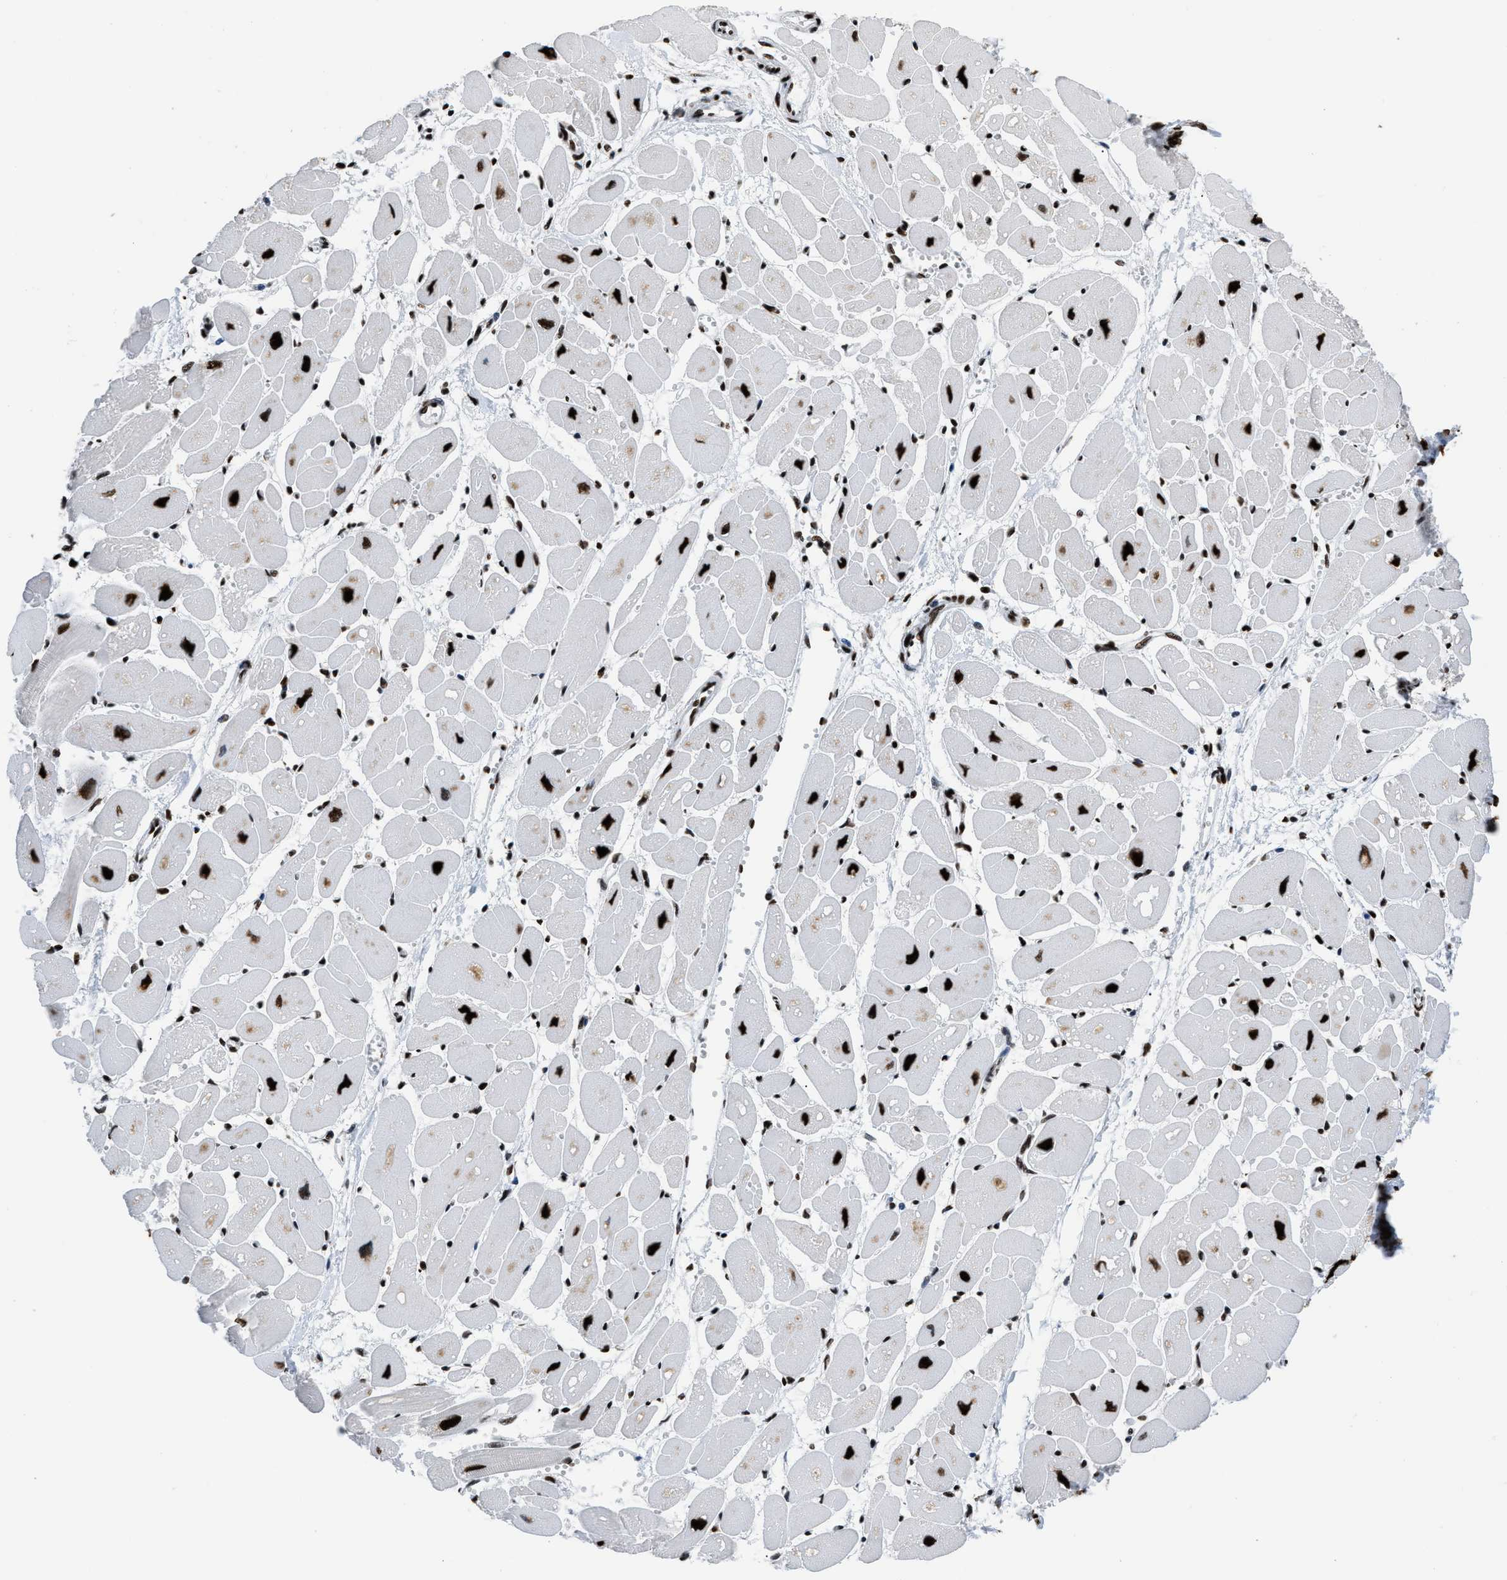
{"staining": {"intensity": "strong", "quantity": ">75%", "location": "nuclear"}, "tissue": "heart muscle", "cell_type": "Cardiomyocytes", "image_type": "normal", "snomed": [{"axis": "morphology", "description": "Normal tissue, NOS"}, {"axis": "topography", "description": "Heart"}], "caption": "Strong nuclear protein staining is seen in about >75% of cardiomyocytes in heart muscle. Nuclei are stained in blue.", "gene": "HNRNPM", "patient": {"sex": "female", "age": 54}}